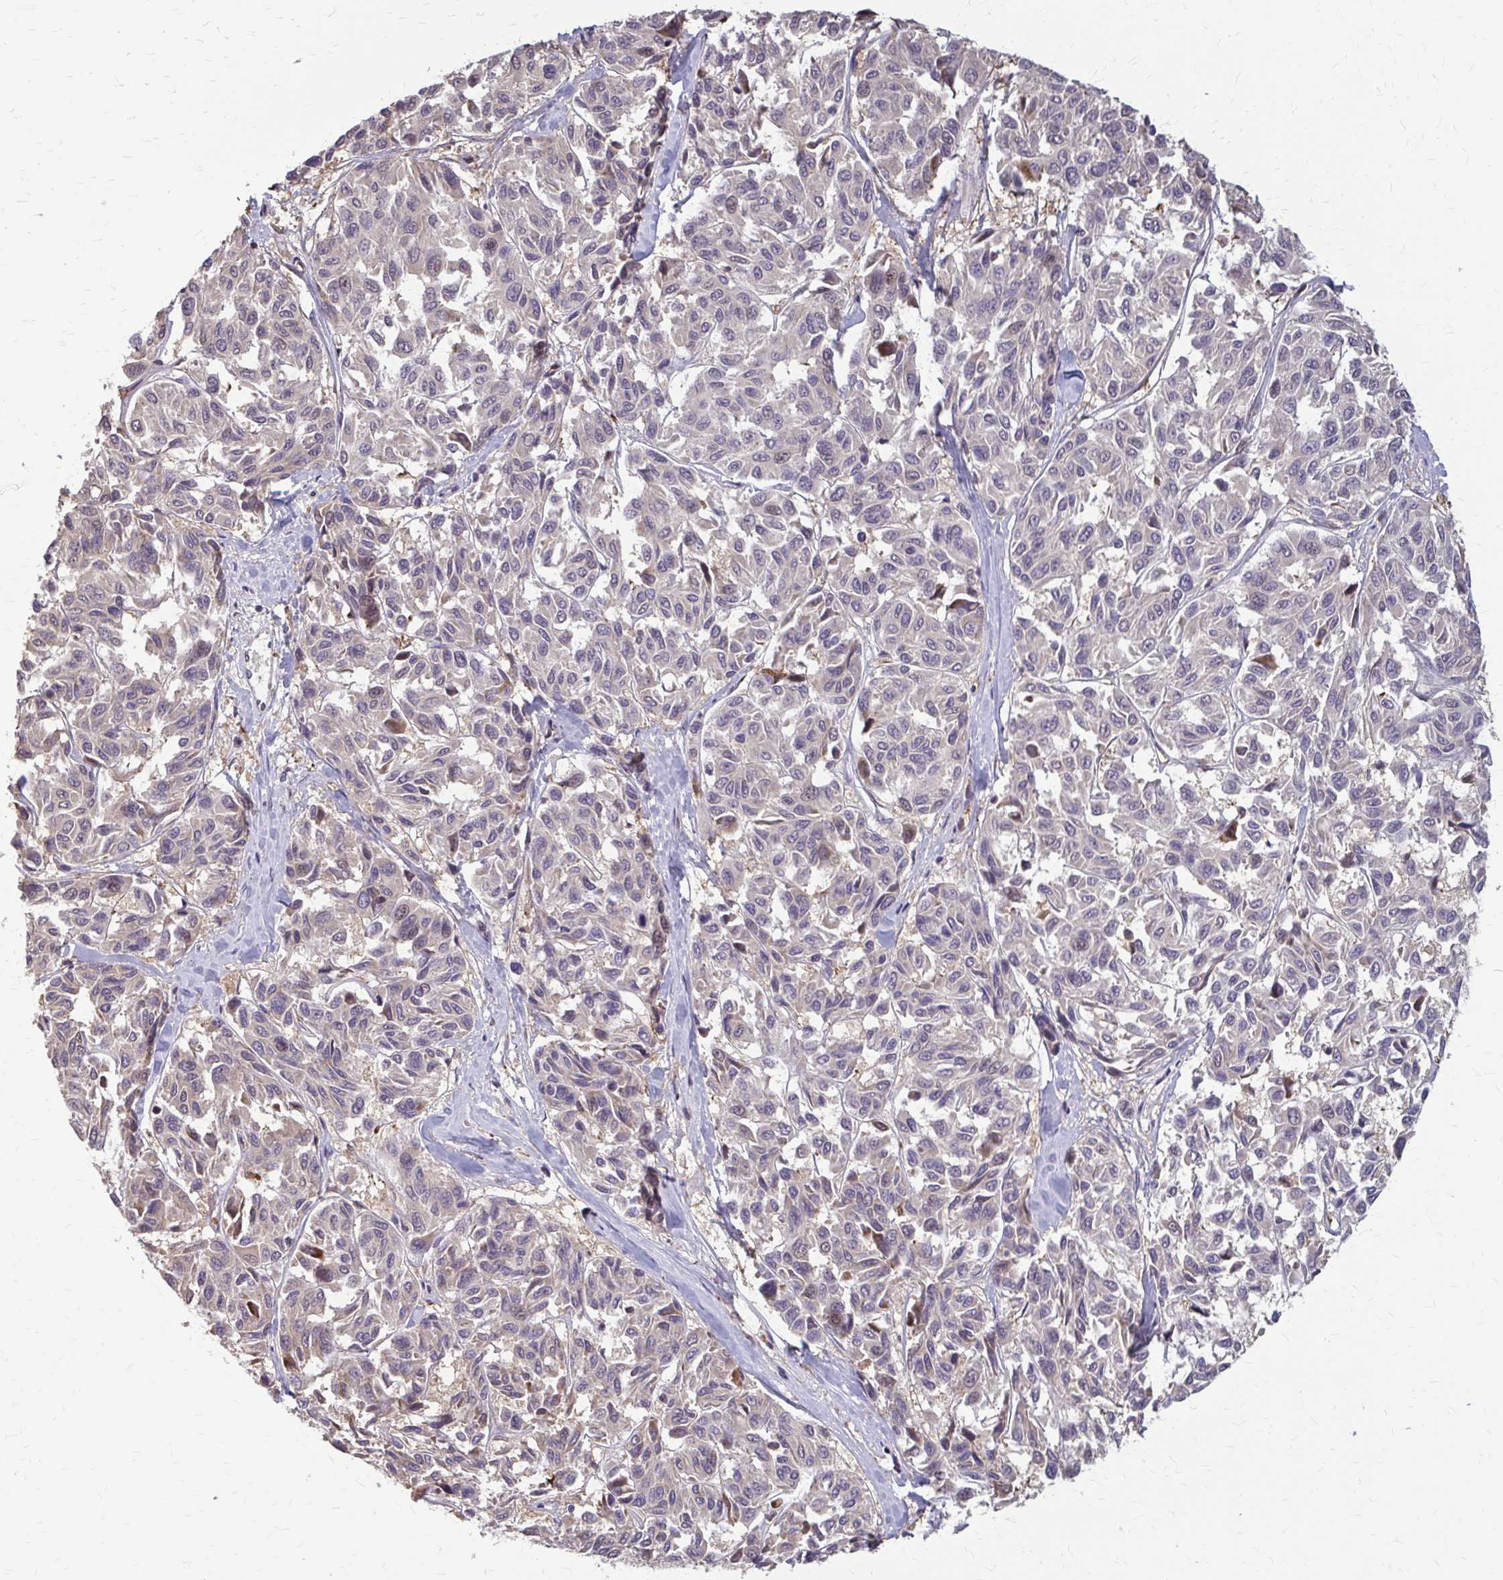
{"staining": {"intensity": "weak", "quantity": "<25%", "location": "nuclear"}, "tissue": "melanoma", "cell_type": "Tumor cells", "image_type": "cancer", "snomed": [{"axis": "morphology", "description": "Malignant melanoma, NOS"}, {"axis": "topography", "description": "Skin"}], "caption": "Immunohistochemistry of malignant melanoma reveals no staining in tumor cells. Nuclei are stained in blue.", "gene": "ZNF34", "patient": {"sex": "female", "age": 66}}